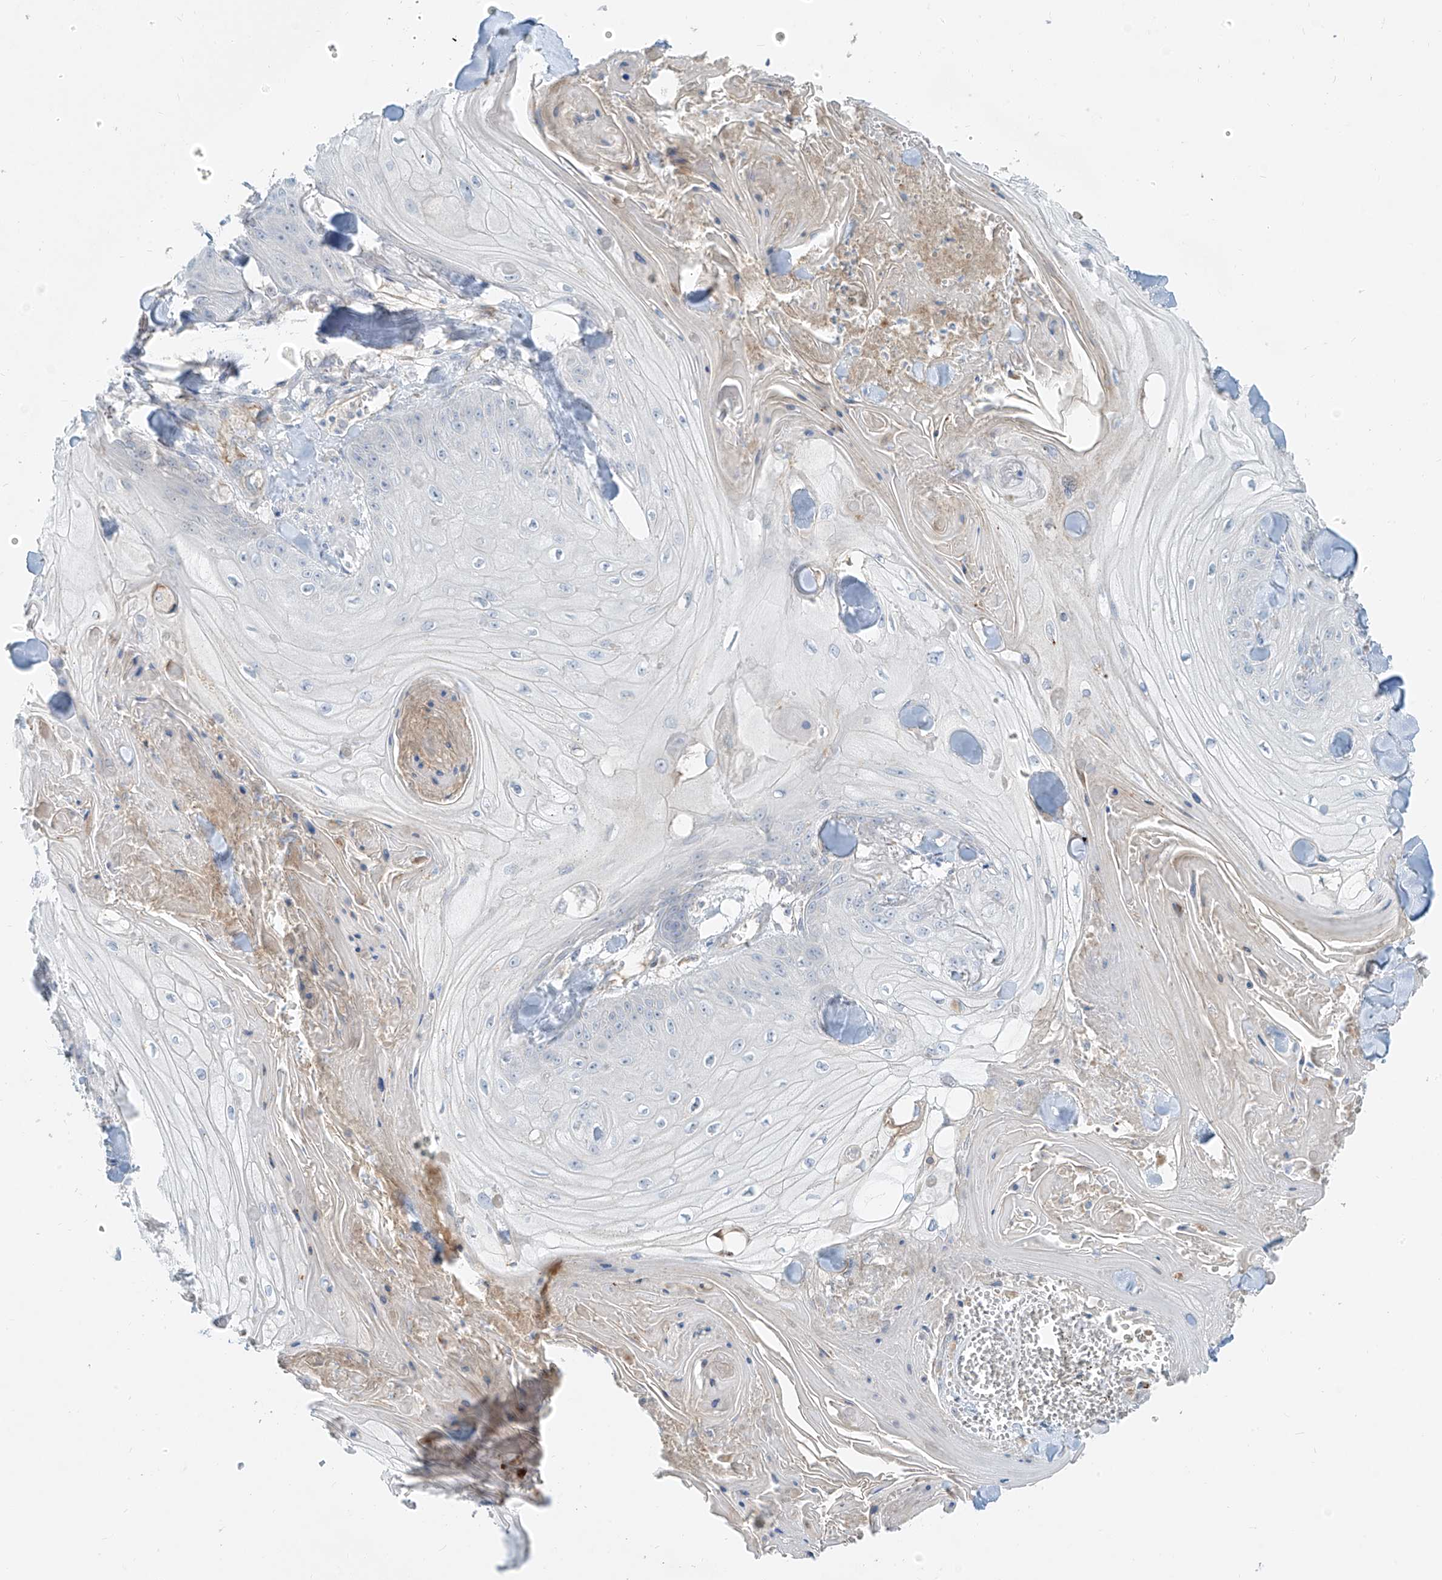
{"staining": {"intensity": "negative", "quantity": "none", "location": "none"}, "tissue": "skin cancer", "cell_type": "Tumor cells", "image_type": "cancer", "snomed": [{"axis": "morphology", "description": "Squamous cell carcinoma, NOS"}, {"axis": "topography", "description": "Skin"}], "caption": "Immunohistochemical staining of skin cancer reveals no significant positivity in tumor cells.", "gene": "C2orf42", "patient": {"sex": "male", "age": 74}}